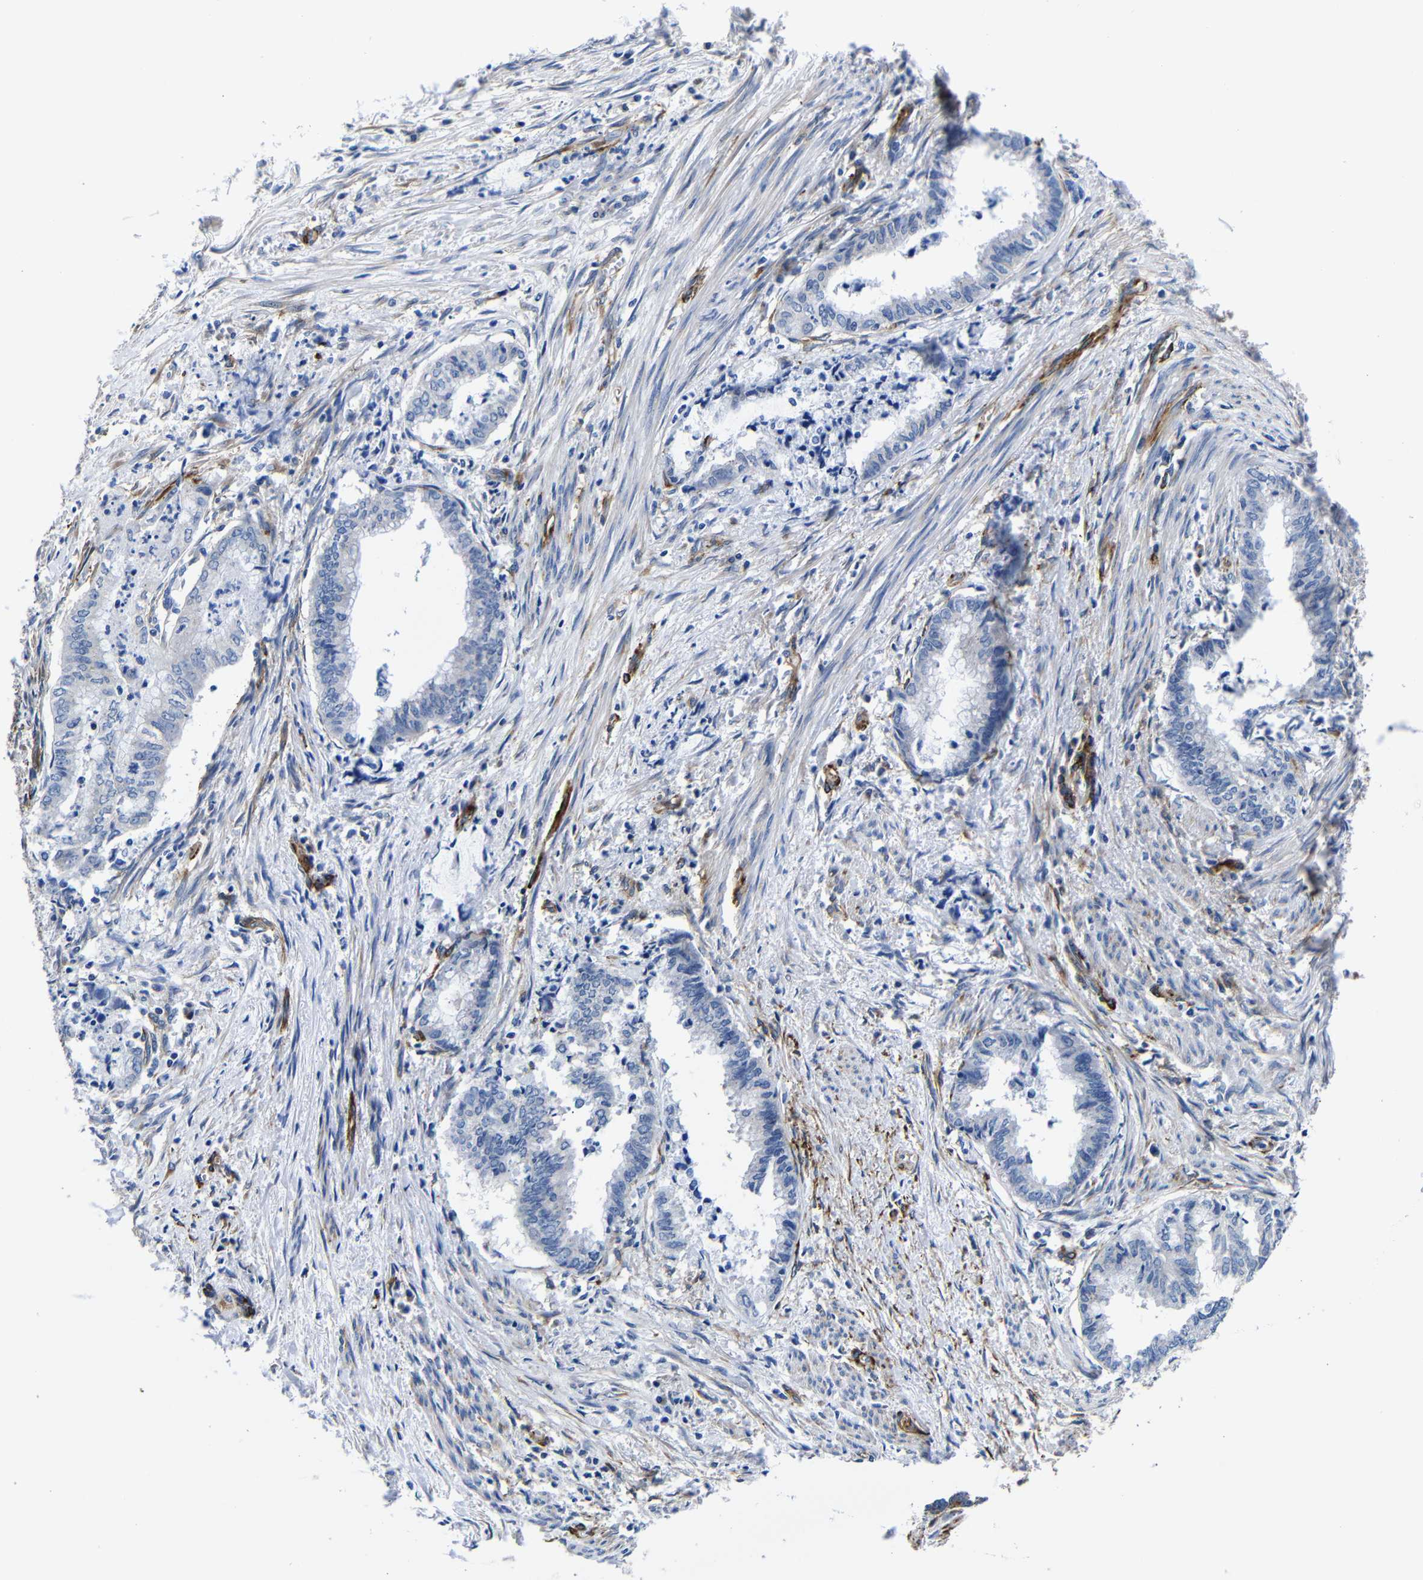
{"staining": {"intensity": "negative", "quantity": "none", "location": "none"}, "tissue": "endometrial cancer", "cell_type": "Tumor cells", "image_type": "cancer", "snomed": [{"axis": "morphology", "description": "Necrosis, NOS"}, {"axis": "morphology", "description": "Adenocarcinoma, NOS"}, {"axis": "topography", "description": "Endometrium"}], "caption": "High power microscopy image of an immunohistochemistry (IHC) photomicrograph of adenocarcinoma (endometrial), revealing no significant staining in tumor cells.", "gene": "LRIG1", "patient": {"sex": "female", "age": 79}}